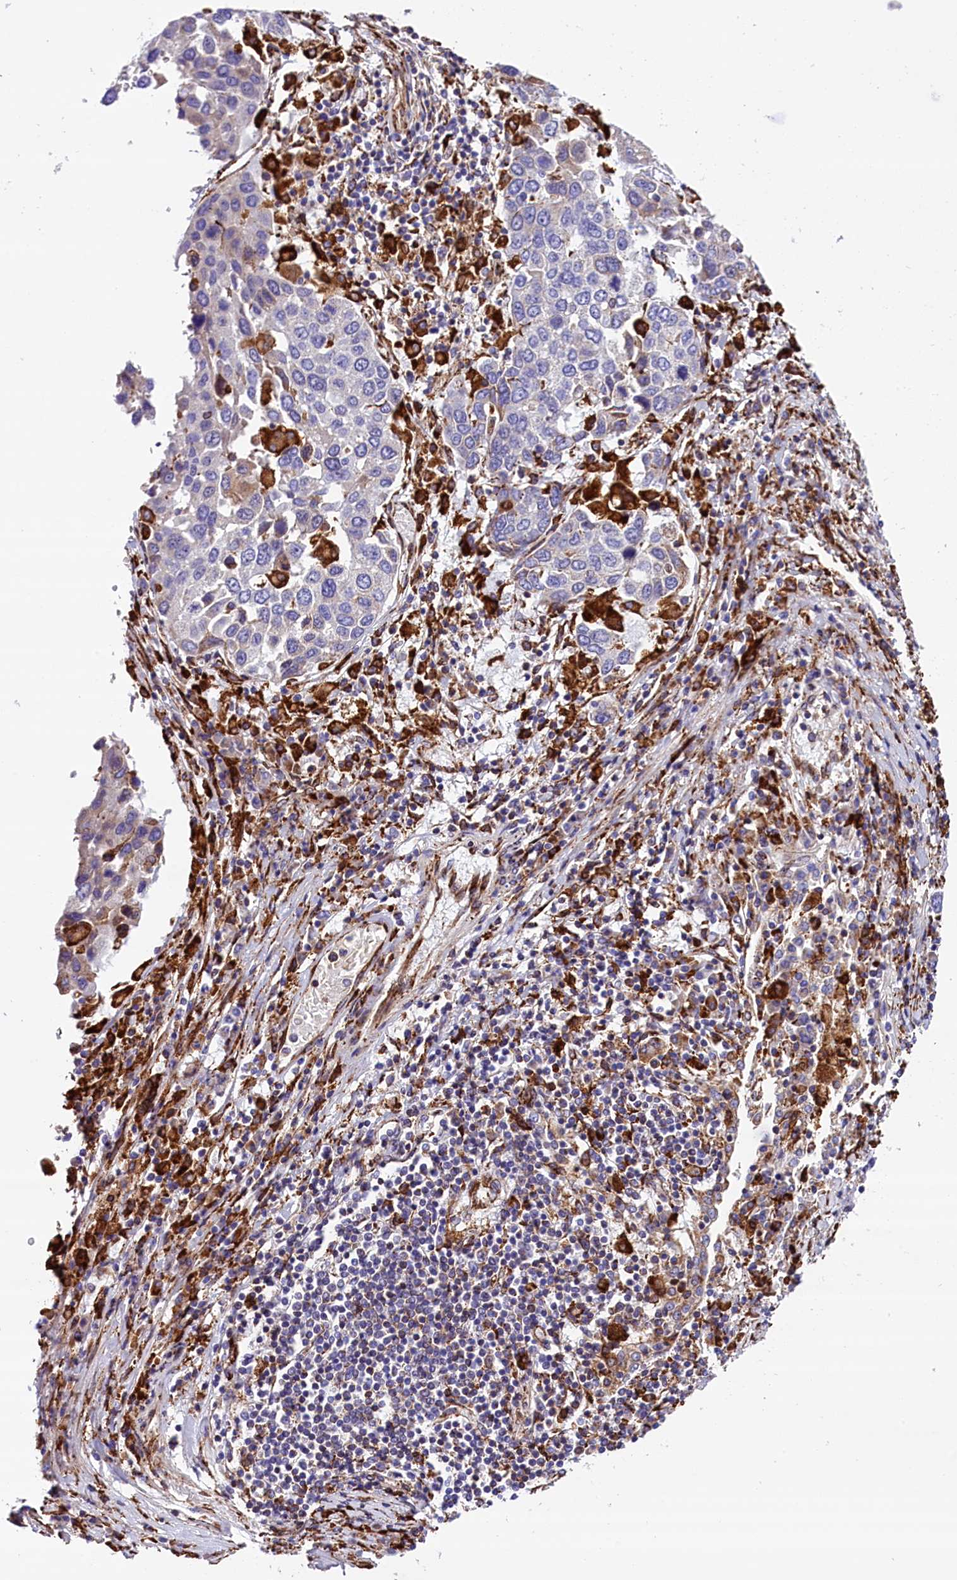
{"staining": {"intensity": "weak", "quantity": "<25%", "location": "cytoplasmic/membranous"}, "tissue": "lung cancer", "cell_type": "Tumor cells", "image_type": "cancer", "snomed": [{"axis": "morphology", "description": "Squamous cell carcinoma, NOS"}, {"axis": "topography", "description": "Lung"}], "caption": "Tumor cells show no significant protein staining in lung squamous cell carcinoma. (Immunohistochemistry (ihc), brightfield microscopy, high magnification).", "gene": "CMTR2", "patient": {"sex": "male", "age": 65}}